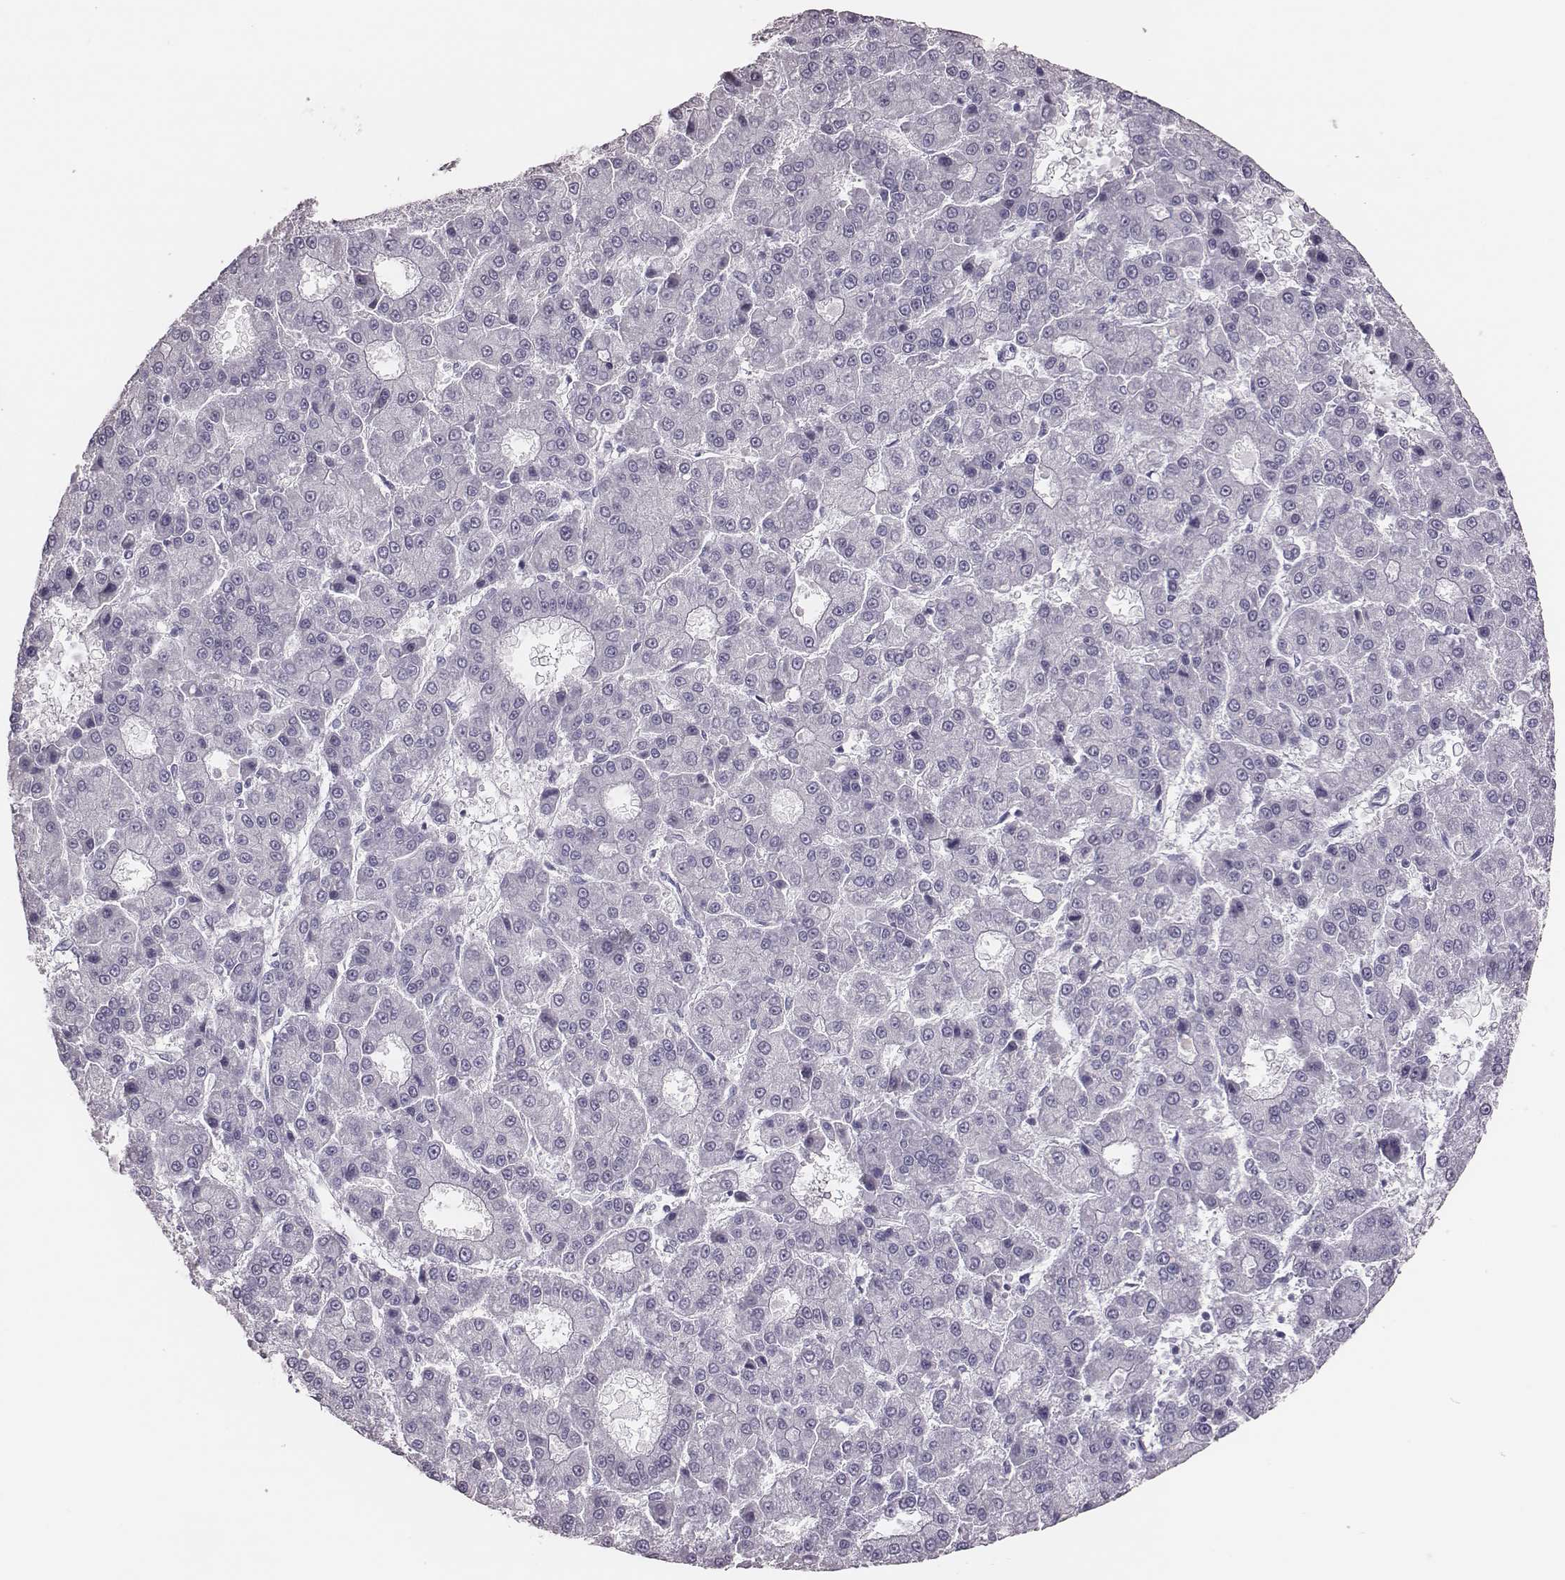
{"staining": {"intensity": "negative", "quantity": "none", "location": "none"}, "tissue": "liver cancer", "cell_type": "Tumor cells", "image_type": "cancer", "snomed": [{"axis": "morphology", "description": "Carcinoma, Hepatocellular, NOS"}, {"axis": "topography", "description": "Liver"}], "caption": "Tumor cells show no significant expression in liver cancer.", "gene": "PBK", "patient": {"sex": "male", "age": 70}}